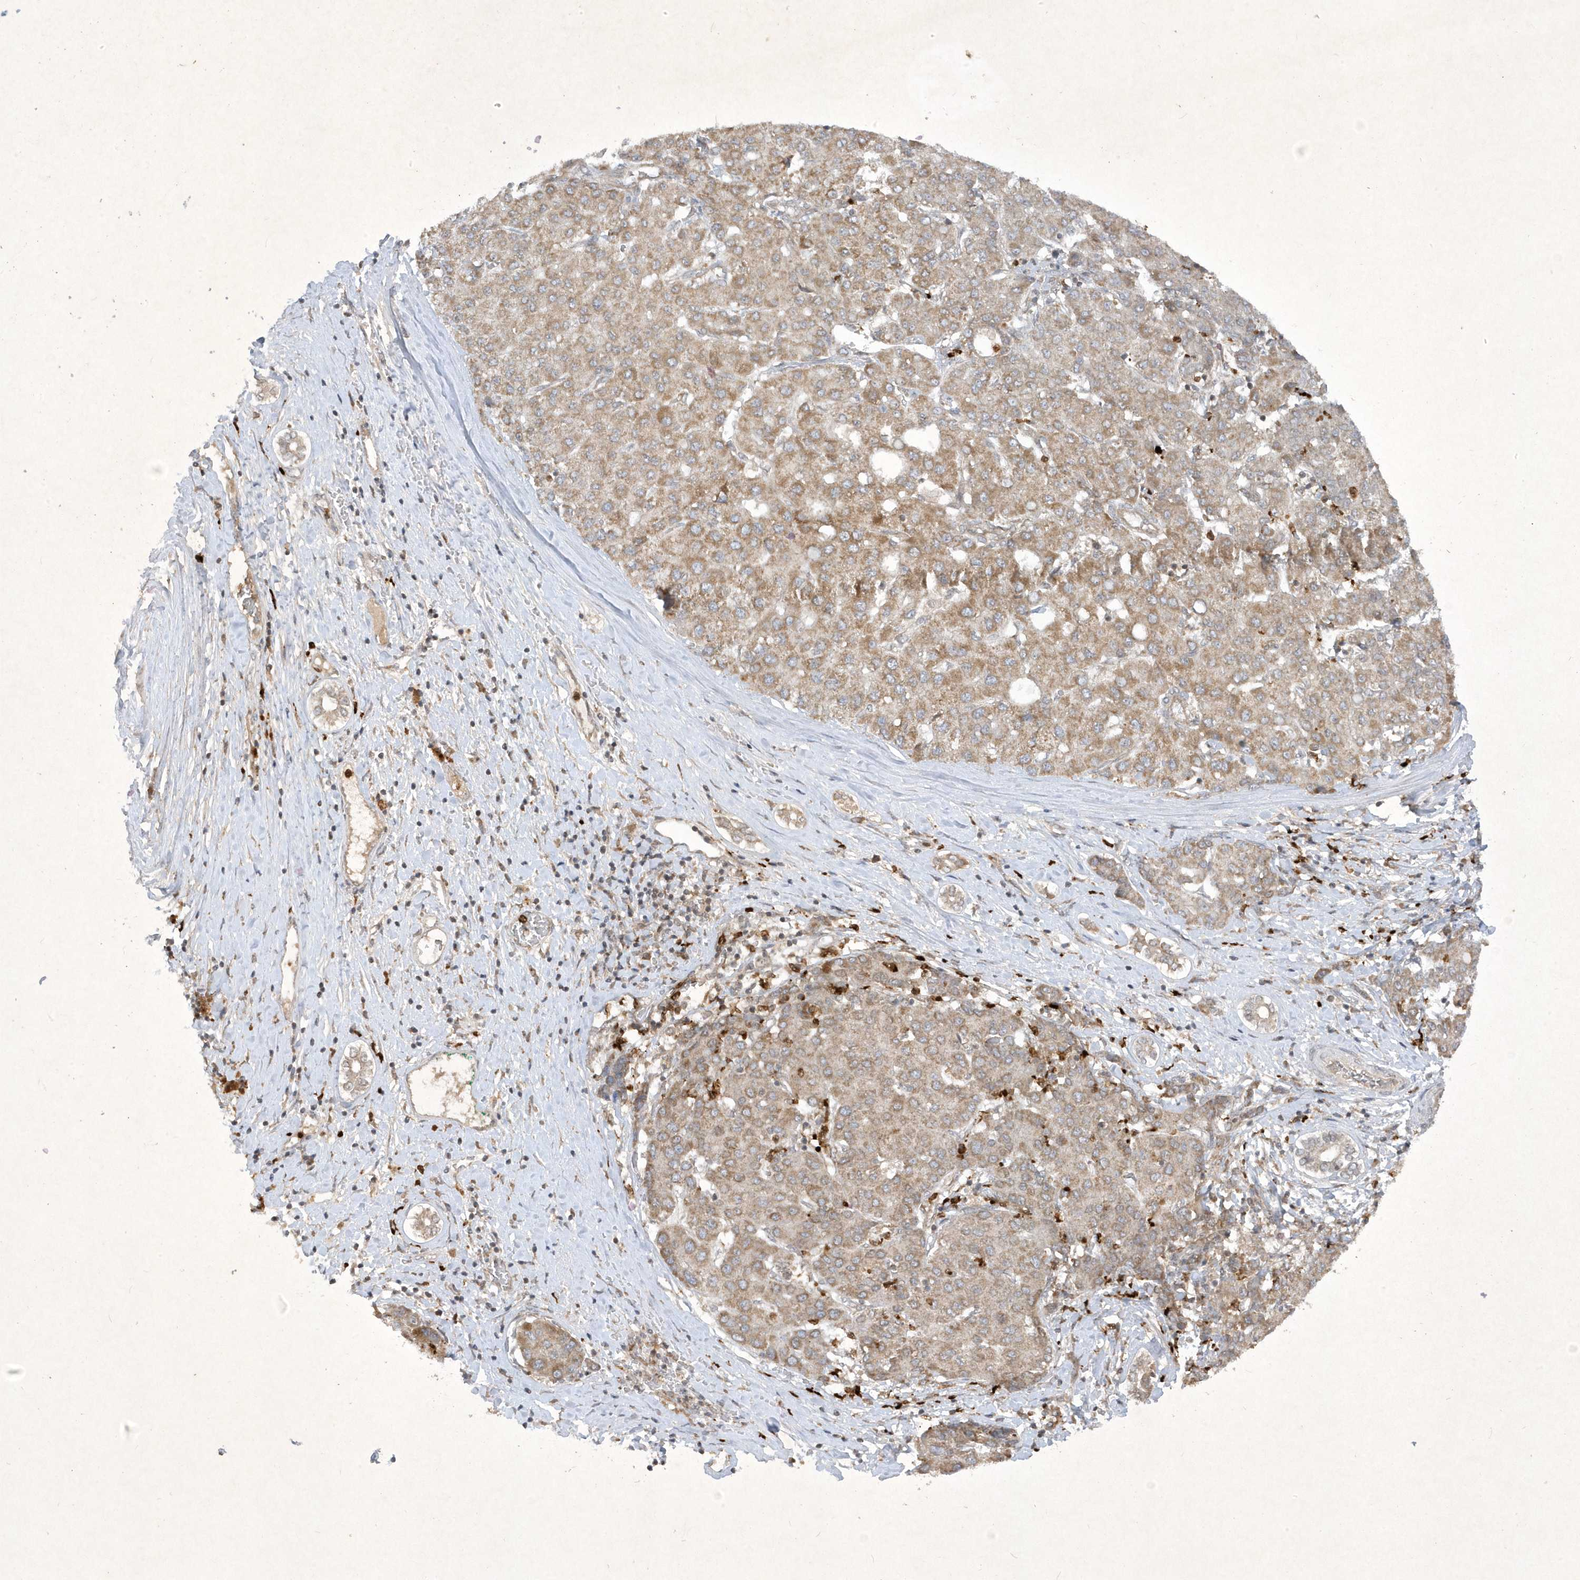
{"staining": {"intensity": "weak", "quantity": "25%-75%", "location": "cytoplasmic/membranous"}, "tissue": "liver cancer", "cell_type": "Tumor cells", "image_type": "cancer", "snomed": [{"axis": "morphology", "description": "Carcinoma, Hepatocellular, NOS"}, {"axis": "topography", "description": "Liver"}], "caption": "Weak cytoplasmic/membranous staining is present in about 25%-75% of tumor cells in liver cancer. Nuclei are stained in blue.", "gene": "ZNF213", "patient": {"sex": "male", "age": 65}}